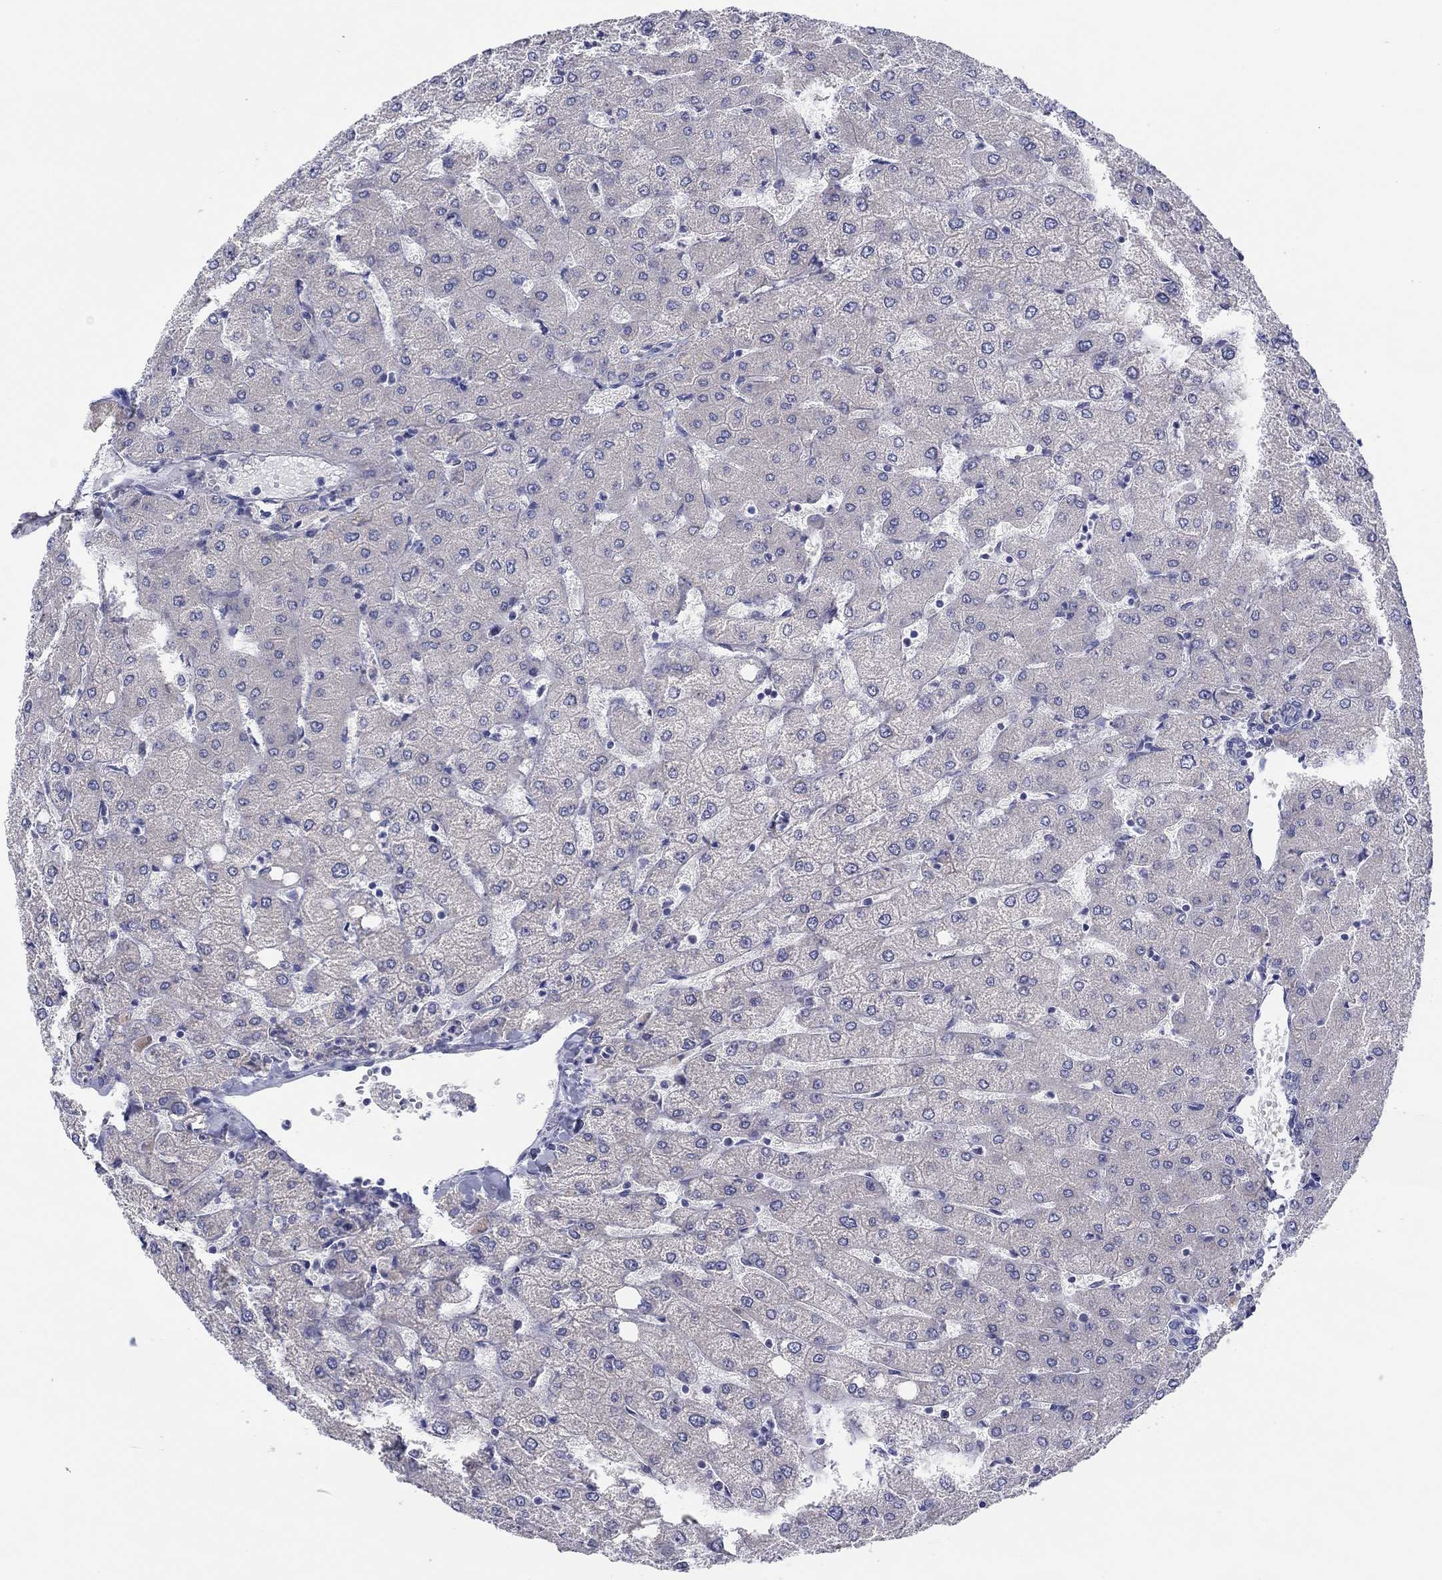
{"staining": {"intensity": "negative", "quantity": "none", "location": "none"}, "tissue": "liver", "cell_type": "Cholangiocytes", "image_type": "normal", "snomed": [{"axis": "morphology", "description": "Normal tissue, NOS"}, {"axis": "topography", "description": "Liver"}], "caption": "This is an immunohistochemistry micrograph of normal human liver. There is no expression in cholangiocytes.", "gene": "HAPLN4", "patient": {"sex": "female", "age": 54}}